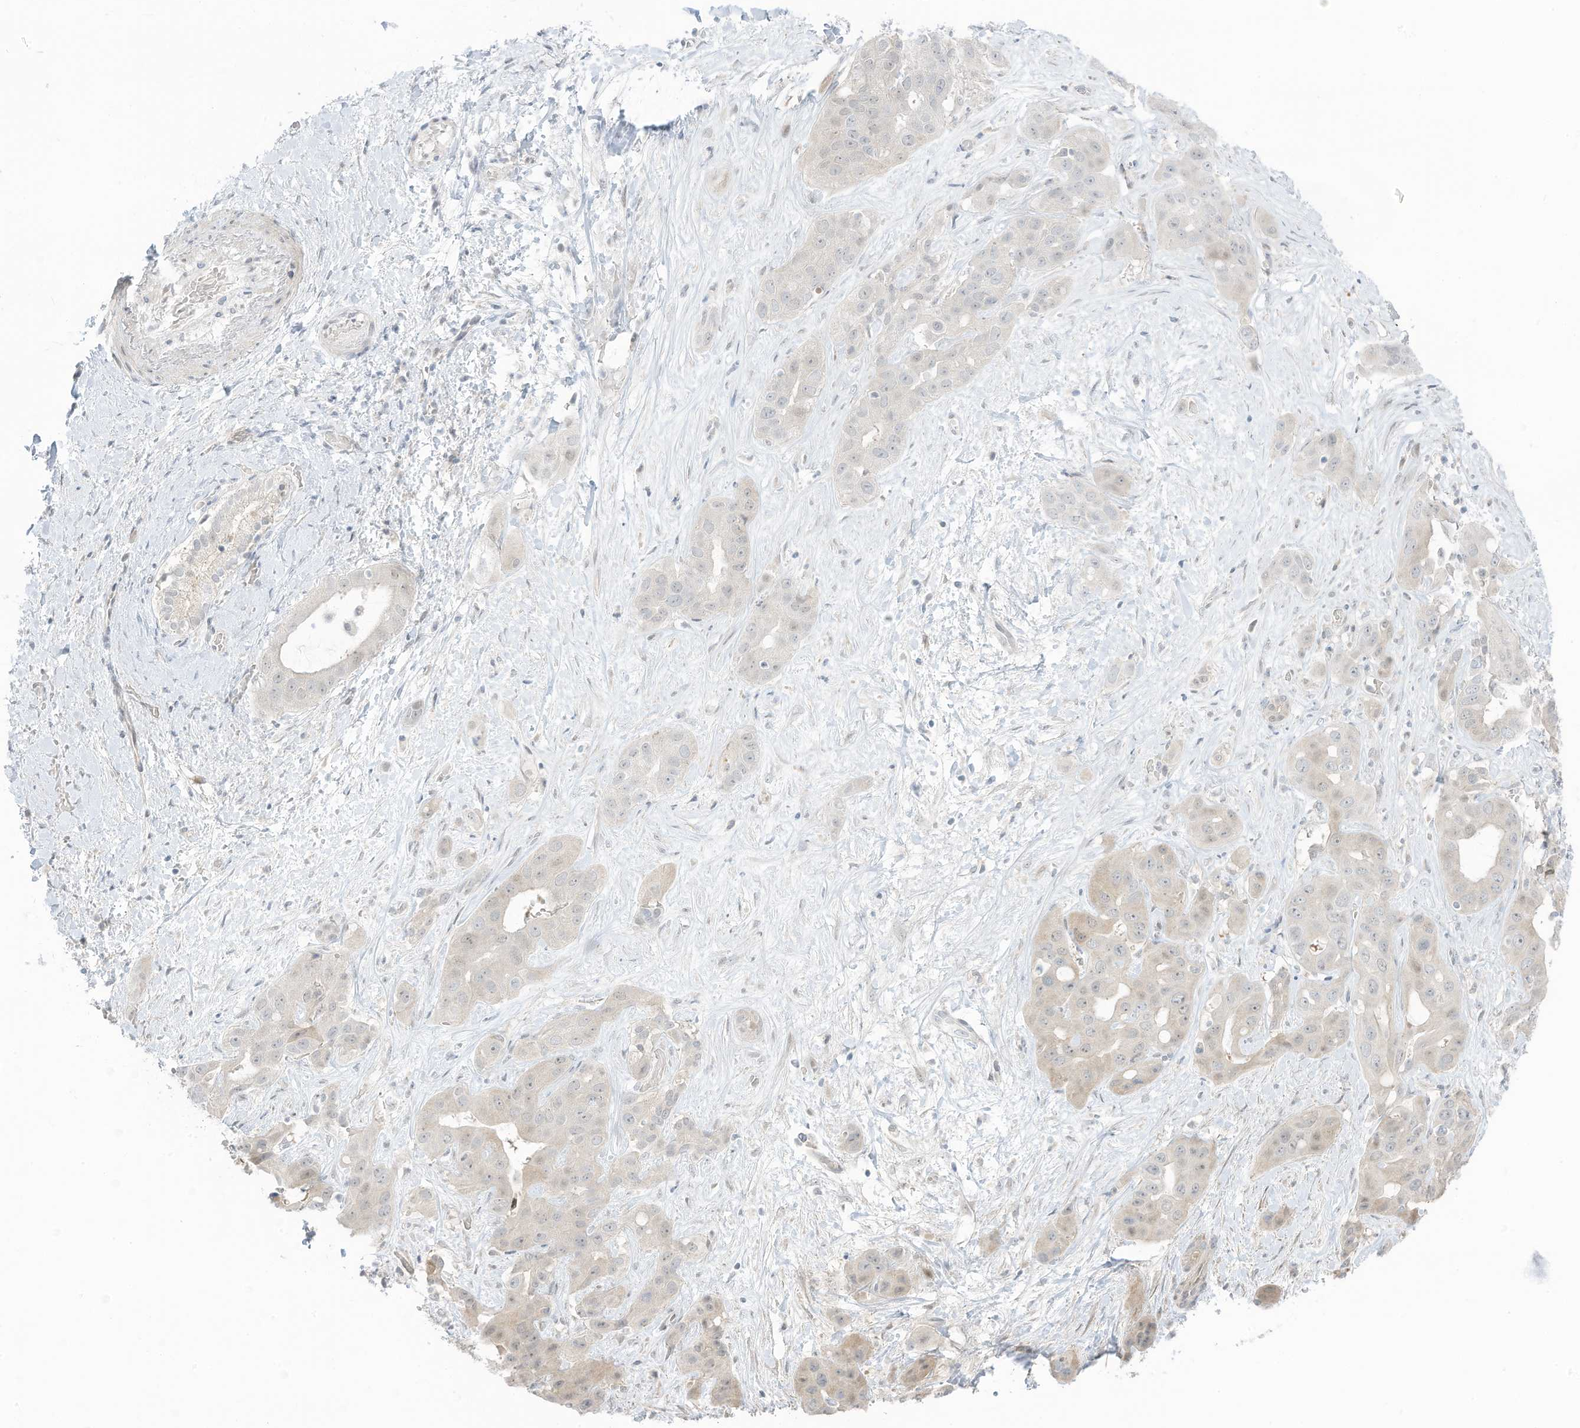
{"staining": {"intensity": "weak", "quantity": "<25%", "location": "cytoplasmic/membranous"}, "tissue": "liver cancer", "cell_type": "Tumor cells", "image_type": "cancer", "snomed": [{"axis": "morphology", "description": "Cholangiocarcinoma"}, {"axis": "topography", "description": "Liver"}], "caption": "A high-resolution photomicrograph shows immunohistochemistry (IHC) staining of cholangiocarcinoma (liver), which demonstrates no significant expression in tumor cells.", "gene": "ASPRV1", "patient": {"sex": "female", "age": 52}}